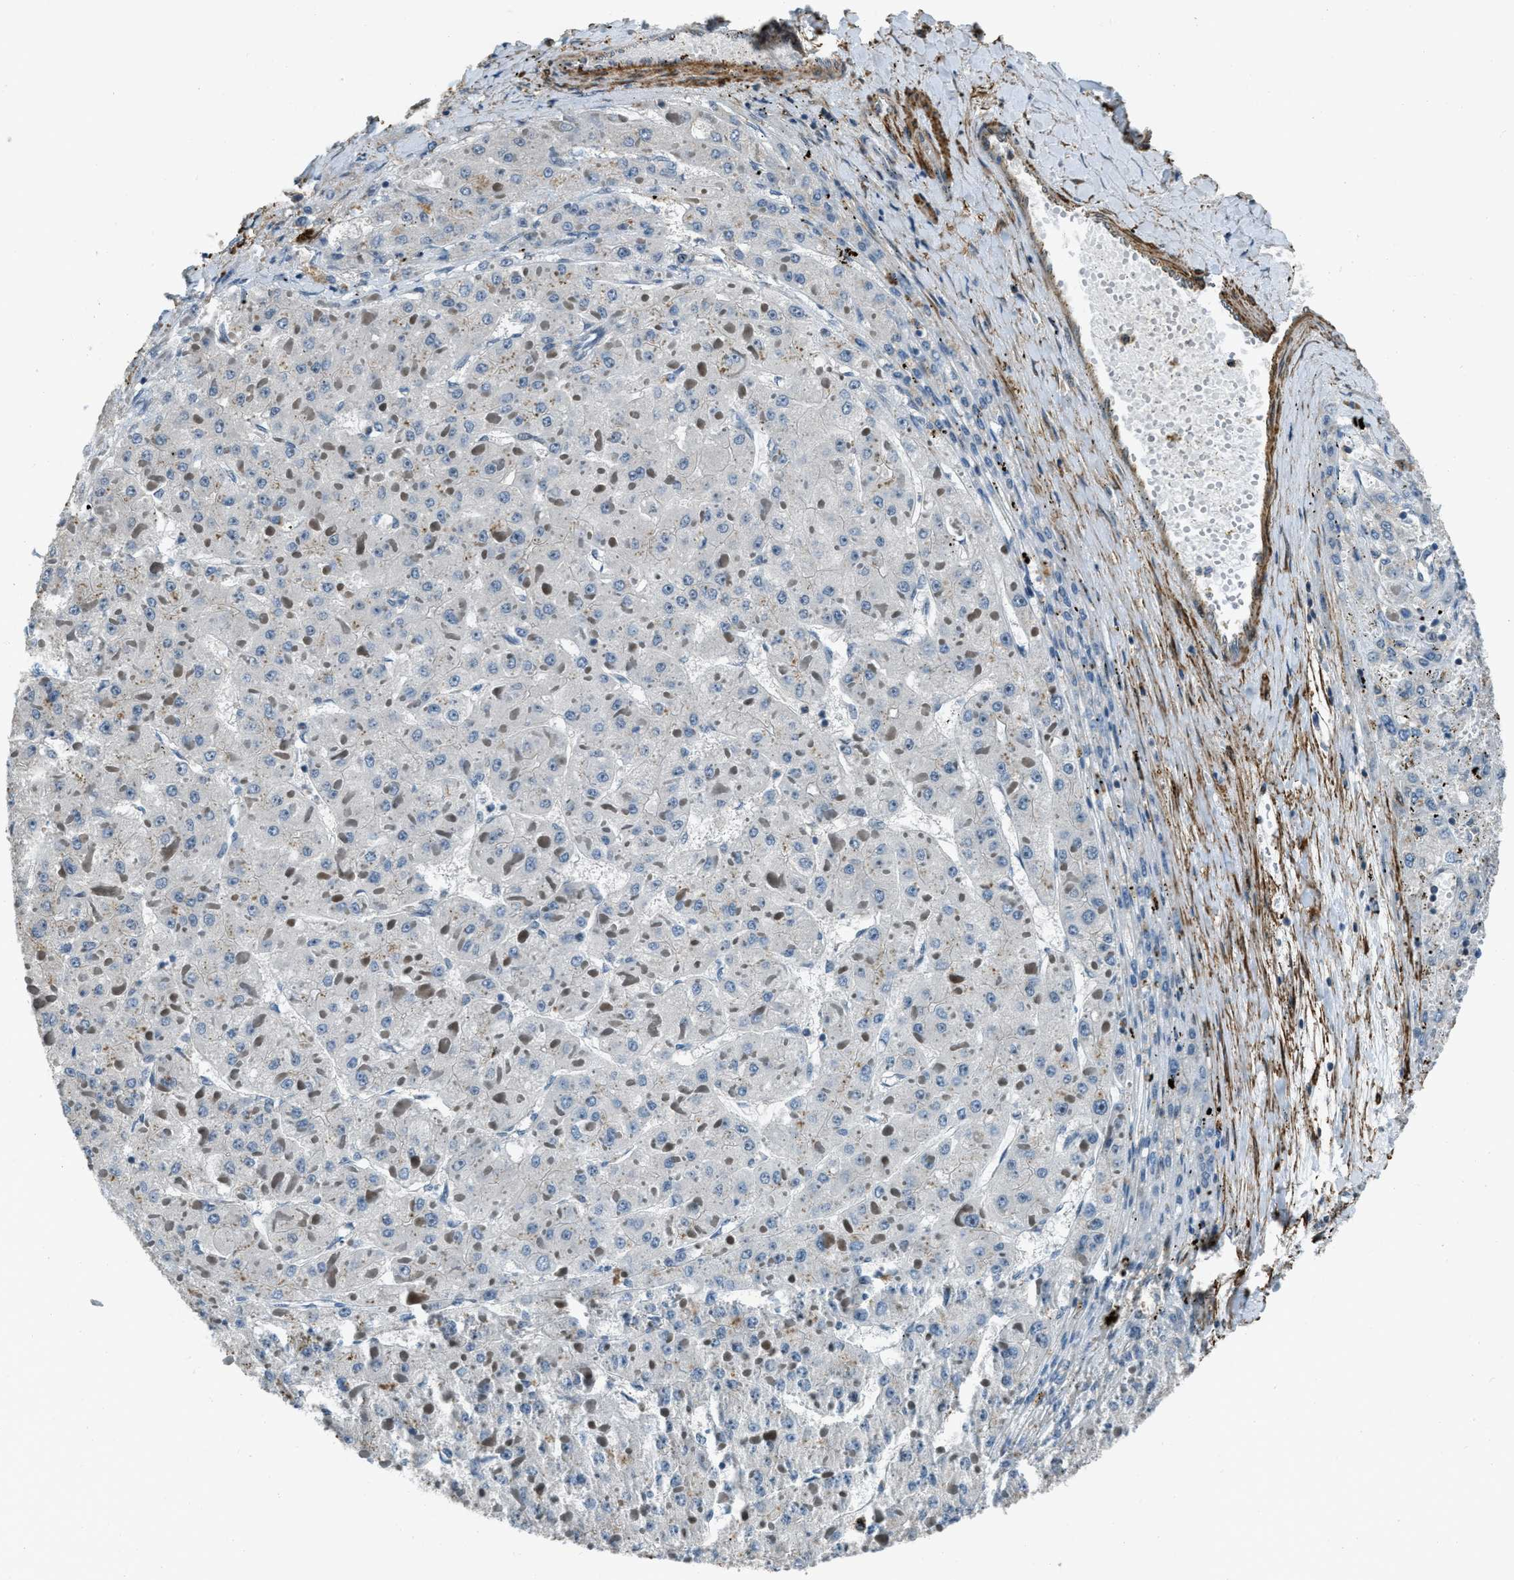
{"staining": {"intensity": "negative", "quantity": "none", "location": "none"}, "tissue": "liver cancer", "cell_type": "Tumor cells", "image_type": "cancer", "snomed": [{"axis": "morphology", "description": "Carcinoma, Hepatocellular, NOS"}, {"axis": "topography", "description": "Liver"}], "caption": "This is an immunohistochemistry photomicrograph of hepatocellular carcinoma (liver). There is no positivity in tumor cells.", "gene": "NUDCD3", "patient": {"sex": "female", "age": 73}}